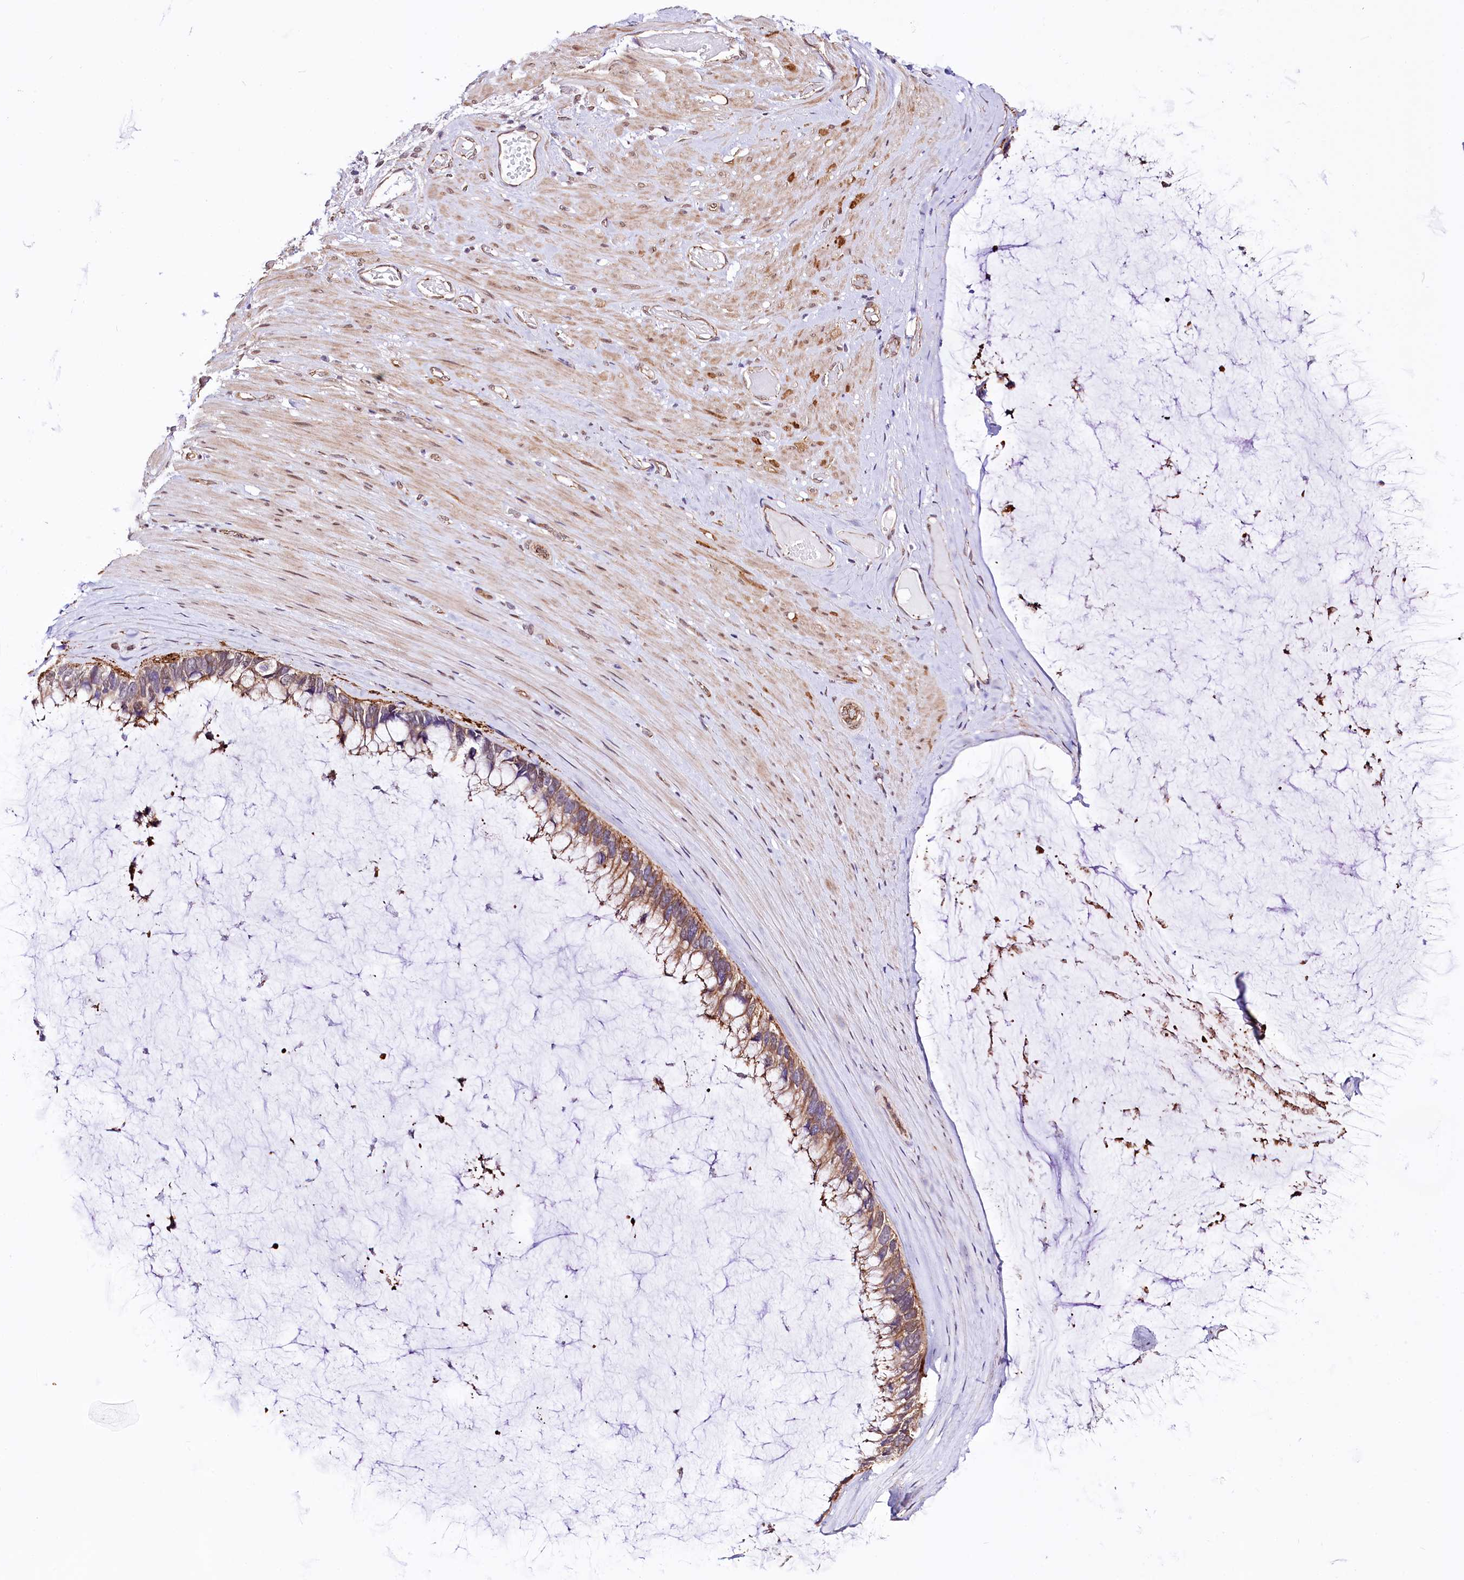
{"staining": {"intensity": "moderate", "quantity": ">75%", "location": "cytoplasmic/membranous"}, "tissue": "ovarian cancer", "cell_type": "Tumor cells", "image_type": "cancer", "snomed": [{"axis": "morphology", "description": "Cystadenocarcinoma, mucinous, NOS"}, {"axis": "topography", "description": "Ovary"}], "caption": "Brown immunohistochemical staining in ovarian cancer (mucinous cystadenocarcinoma) exhibits moderate cytoplasmic/membranous staining in approximately >75% of tumor cells.", "gene": "ST7", "patient": {"sex": "female", "age": 39}}